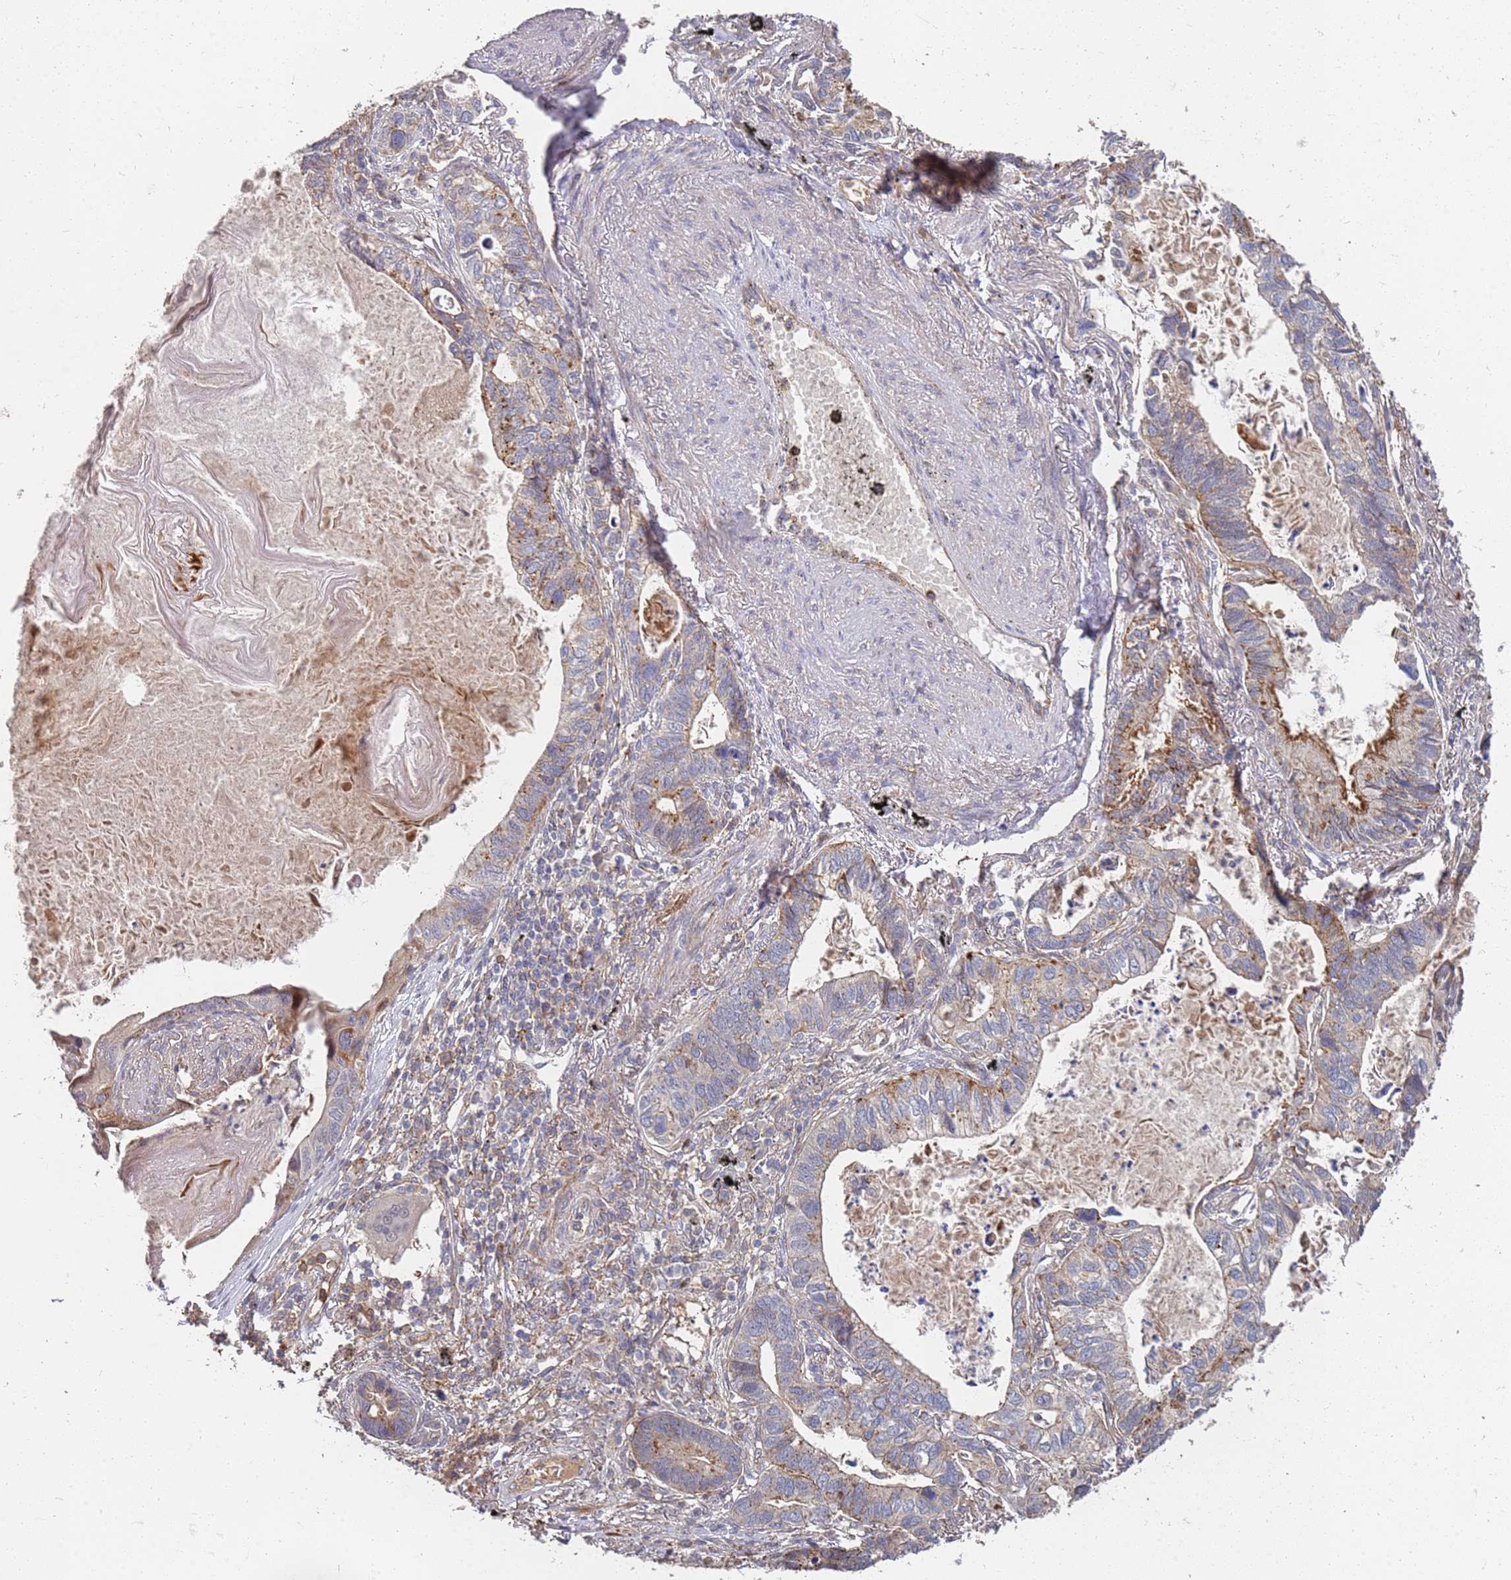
{"staining": {"intensity": "weak", "quantity": "<25%", "location": "cytoplasmic/membranous"}, "tissue": "lung cancer", "cell_type": "Tumor cells", "image_type": "cancer", "snomed": [{"axis": "morphology", "description": "Adenocarcinoma, NOS"}, {"axis": "topography", "description": "Lung"}], "caption": "DAB (3,3'-diaminobenzidine) immunohistochemical staining of human lung cancer demonstrates no significant expression in tumor cells.", "gene": "ABCB6", "patient": {"sex": "male", "age": 67}}